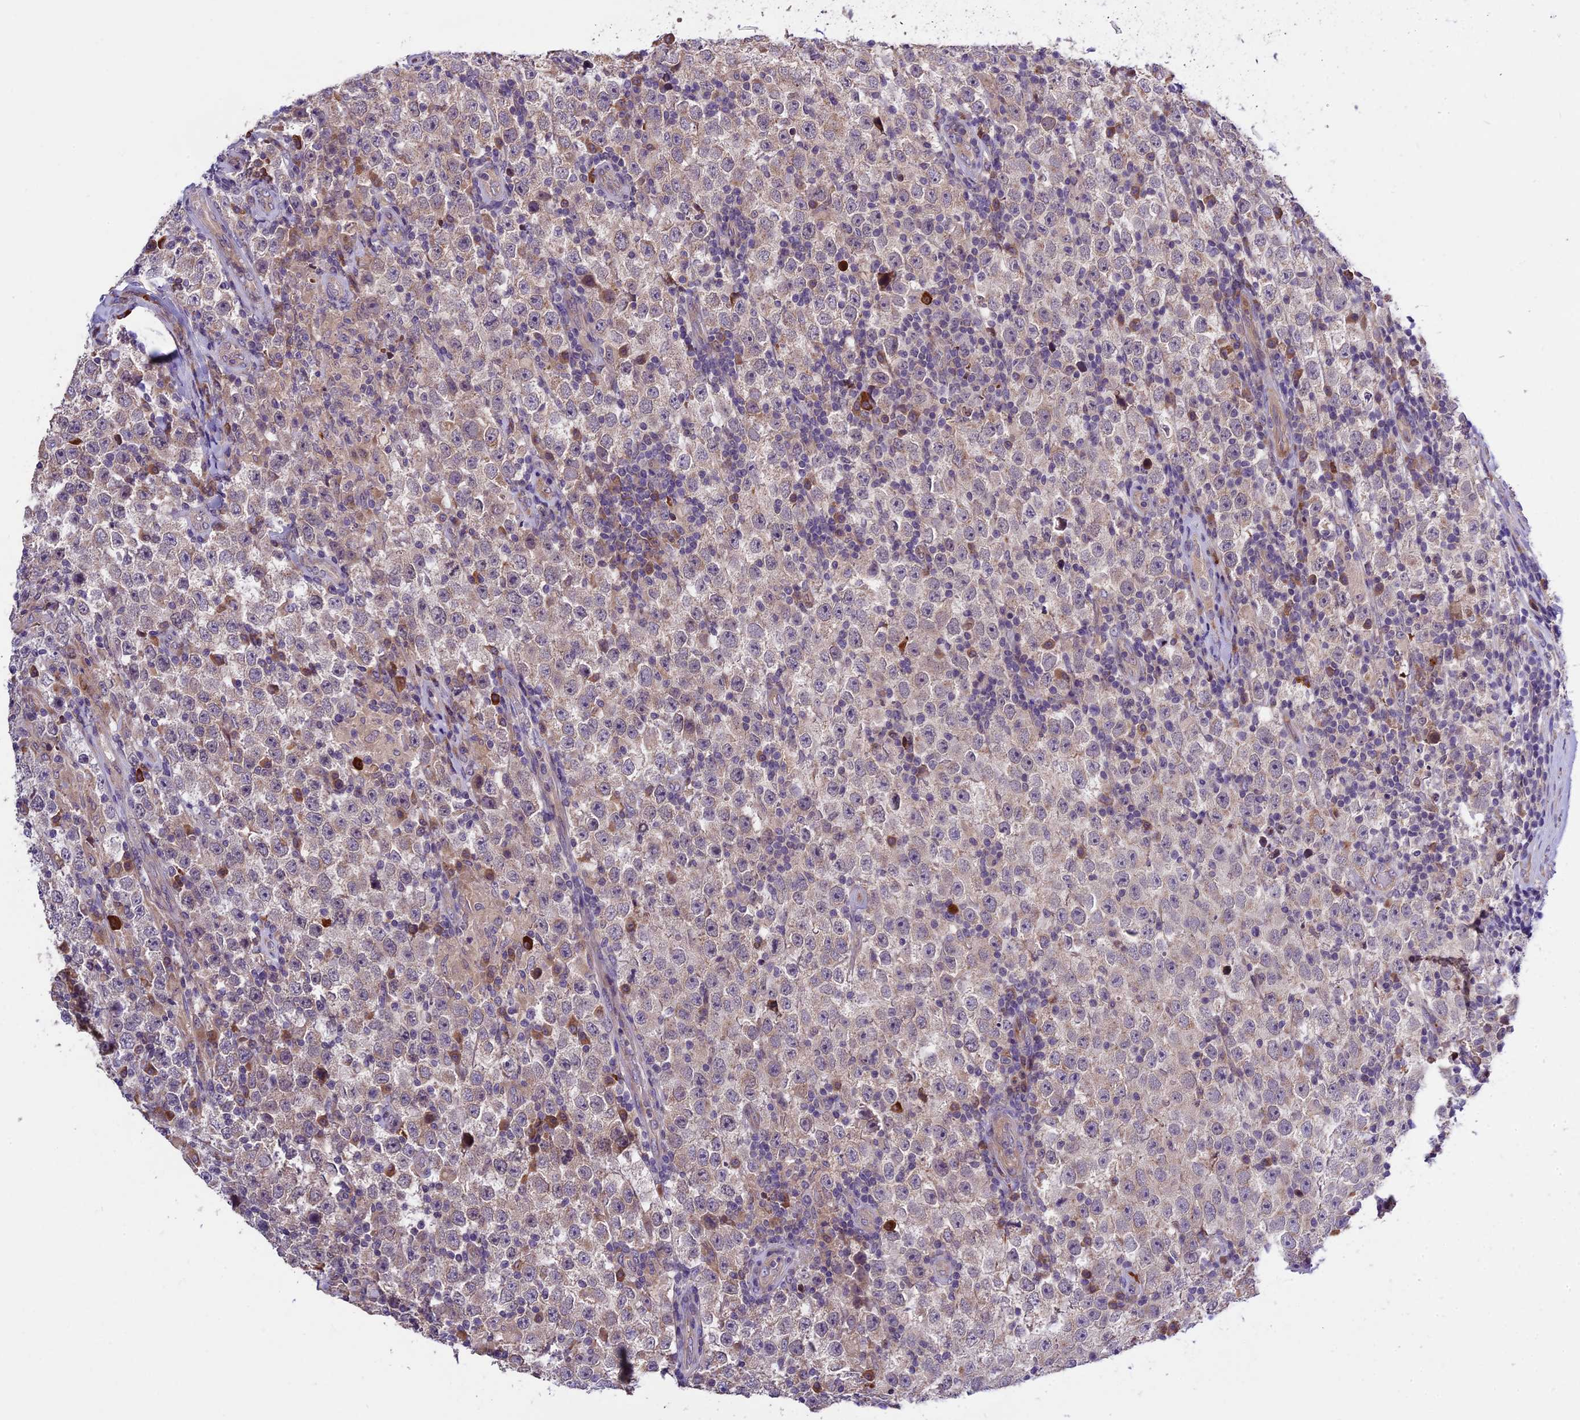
{"staining": {"intensity": "negative", "quantity": "none", "location": "none"}, "tissue": "testis cancer", "cell_type": "Tumor cells", "image_type": "cancer", "snomed": [{"axis": "morphology", "description": "Normal tissue, NOS"}, {"axis": "morphology", "description": "Urothelial carcinoma, High grade"}, {"axis": "morphology", "description": "Seminoma, NOS"}, {"axis": "morphology", "description": "Carcinoma, Embryonal, NOS"}, {"axis": "topography", "description": "Urinary bladder"}, {"axis": "topography", "description": "Testis"}], "caption": "The image displays no staining of tumor cells in embryonal carcinoma (testis).", "gene": "ABCC10", "patient": {"sex": "male", "age": 41}}